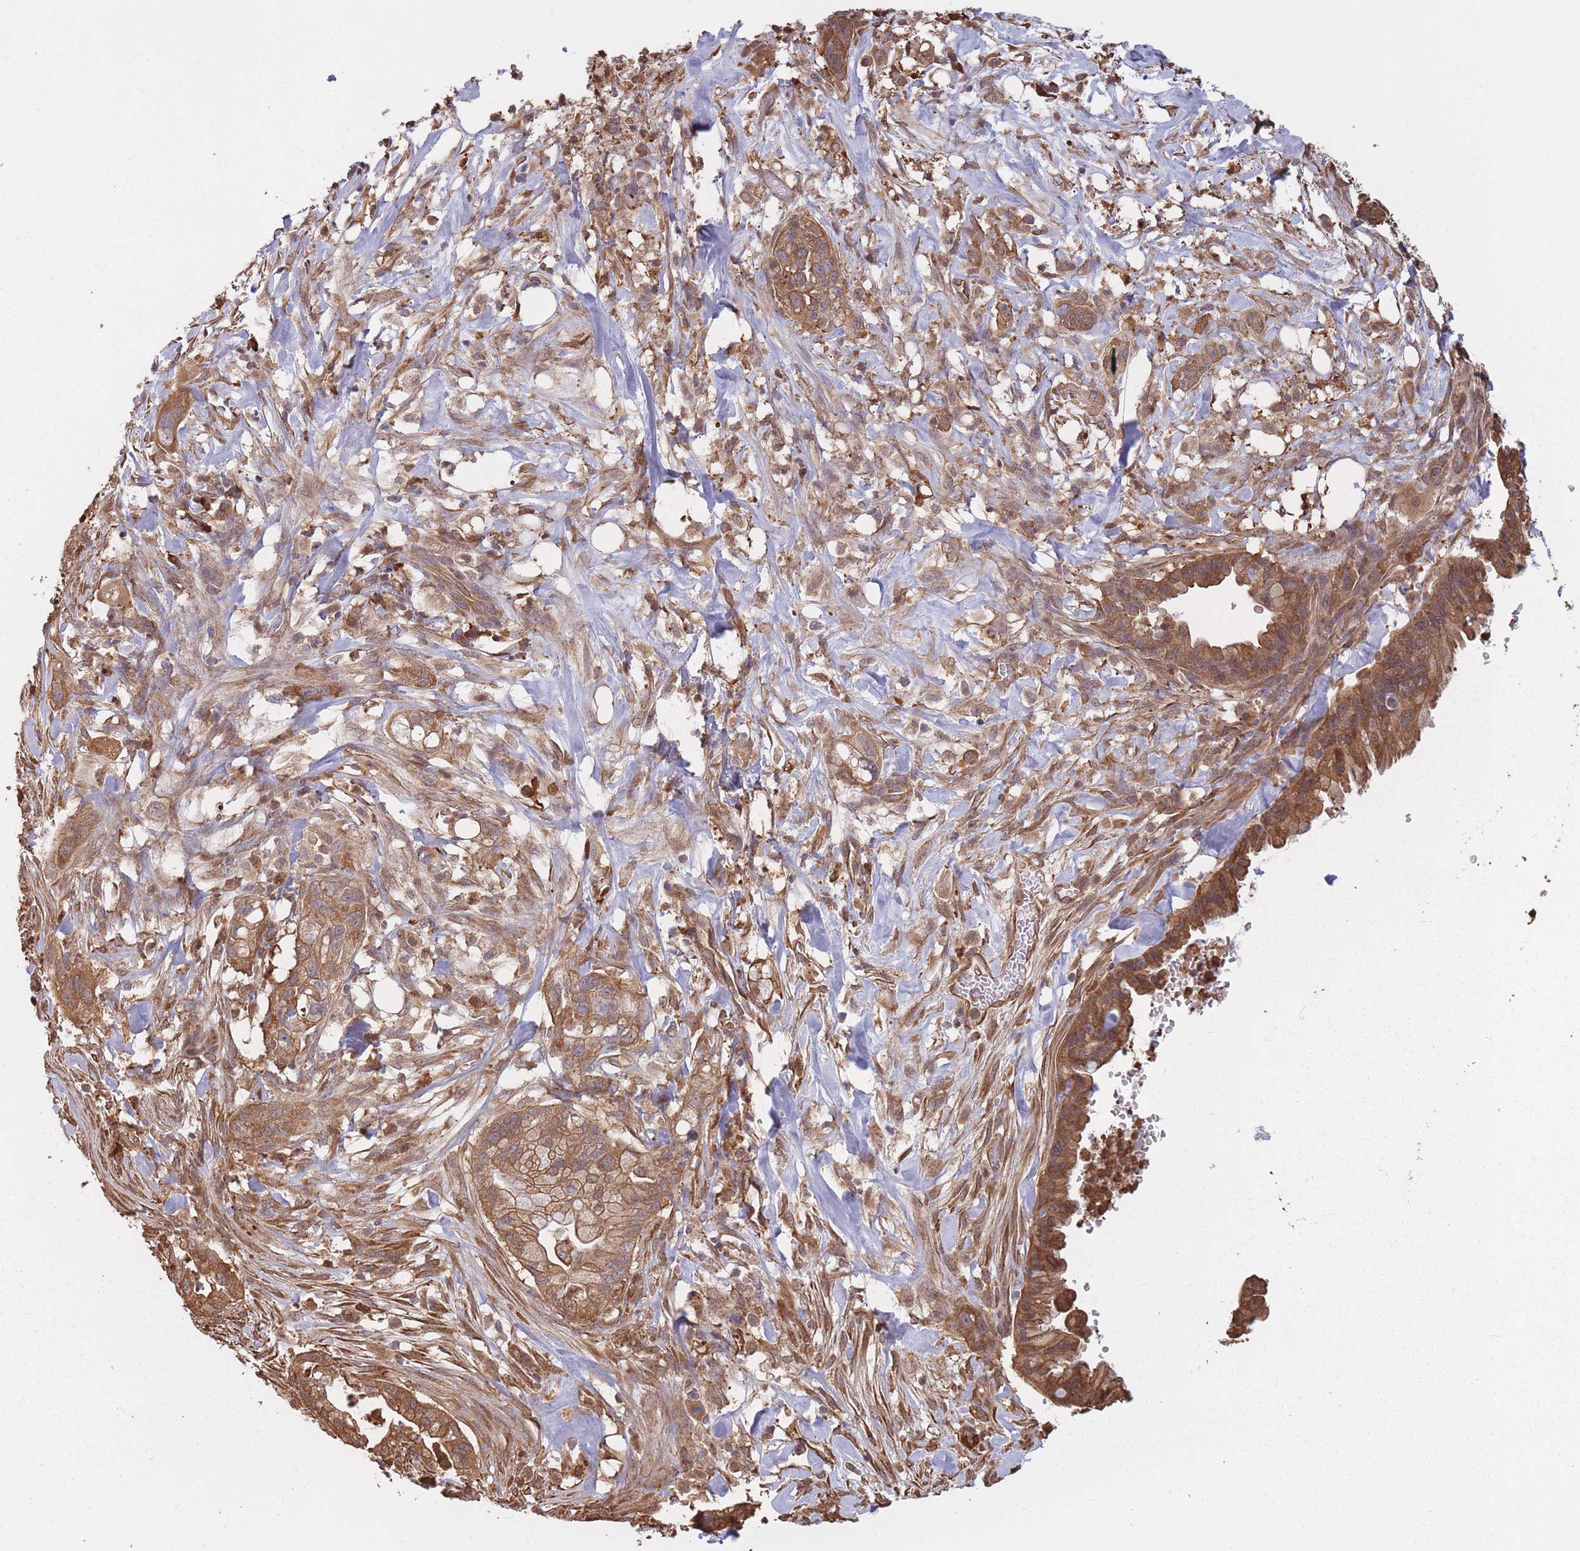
{"staining": {"intensity": "moderate", "quantity": ">75%", "location": "cytoplasmic/membranous"}, "tissue": "pancreatic cancer", "cell_type": "Tumor cells", "image_type": "cancer", "snomed": [{"axis": "morphology", "description": "Adenocarcinoma, NOS"}, {"axis": "topography", "description": "Pancreas"}], "caption": "A high-resolution histopathology image shows immunohistochemistry (IHC) staining of pancreatic cancer (adenocarcinoma), which displays moderate cytoplasmic/membranous positivity in about >75% of tumor cells. Nuclei are stained in blue.", "gene": "ARL13B", "patient": {"sex": "male", "age": 44}}